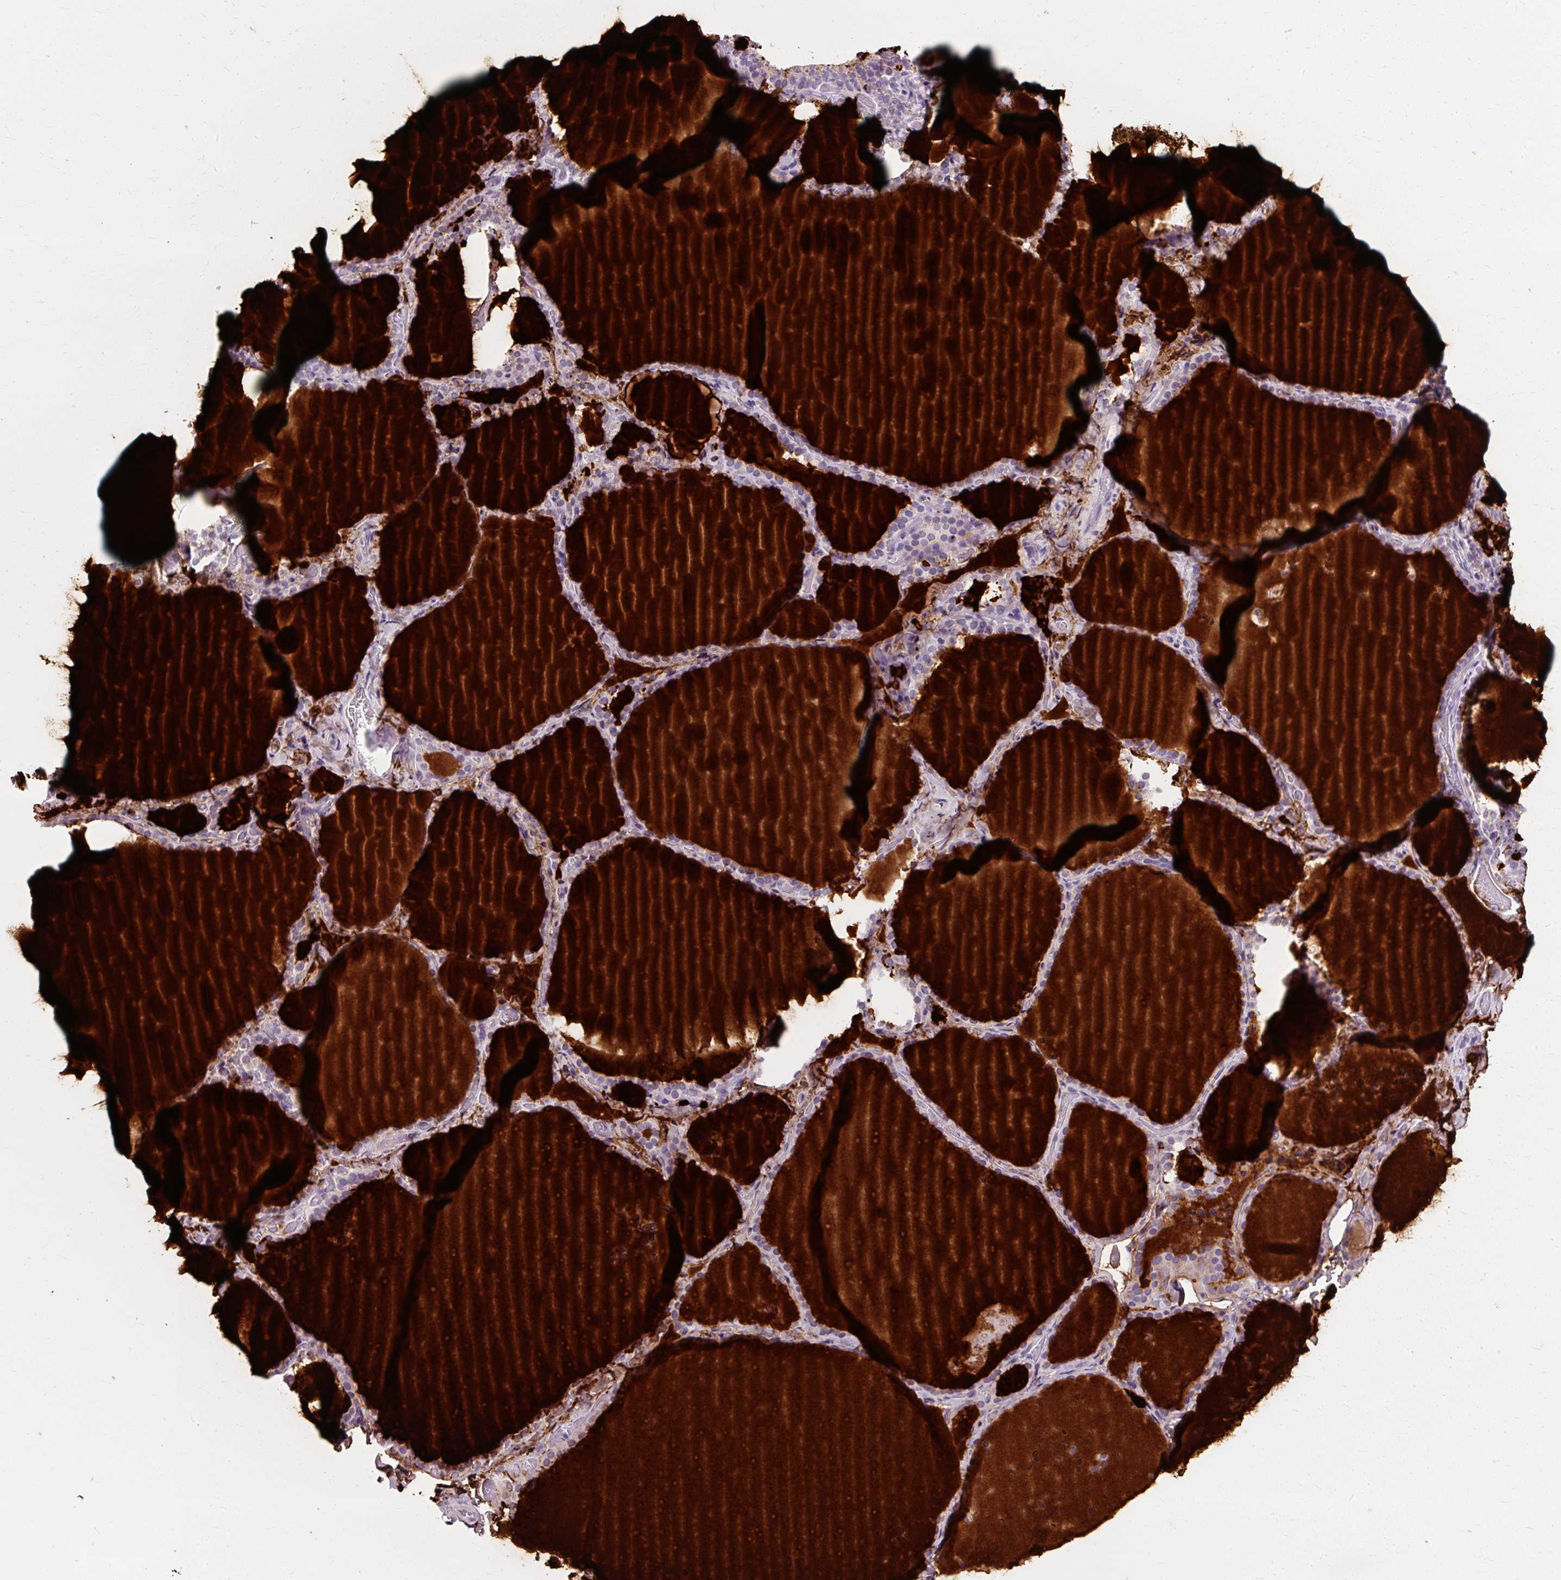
{"staining": {"intensity": "negative", "quantity": "none", "location": "none"}, "tissue": "thyroid gland", "cell_type": "Glandular cells", "image_type": "normal", "snomed": [{"axis": "morphology", "description": "Normal tissue, NOS"}, {"axis": "topography", "description": "Thyroid gland"}], "caption": "Immunohistochemical staining of normal human thyroid gland exhibits no significant positivity in glandular cells.", "gene": "KLHL24", "patient": {"sex": "female", "age": 22}}